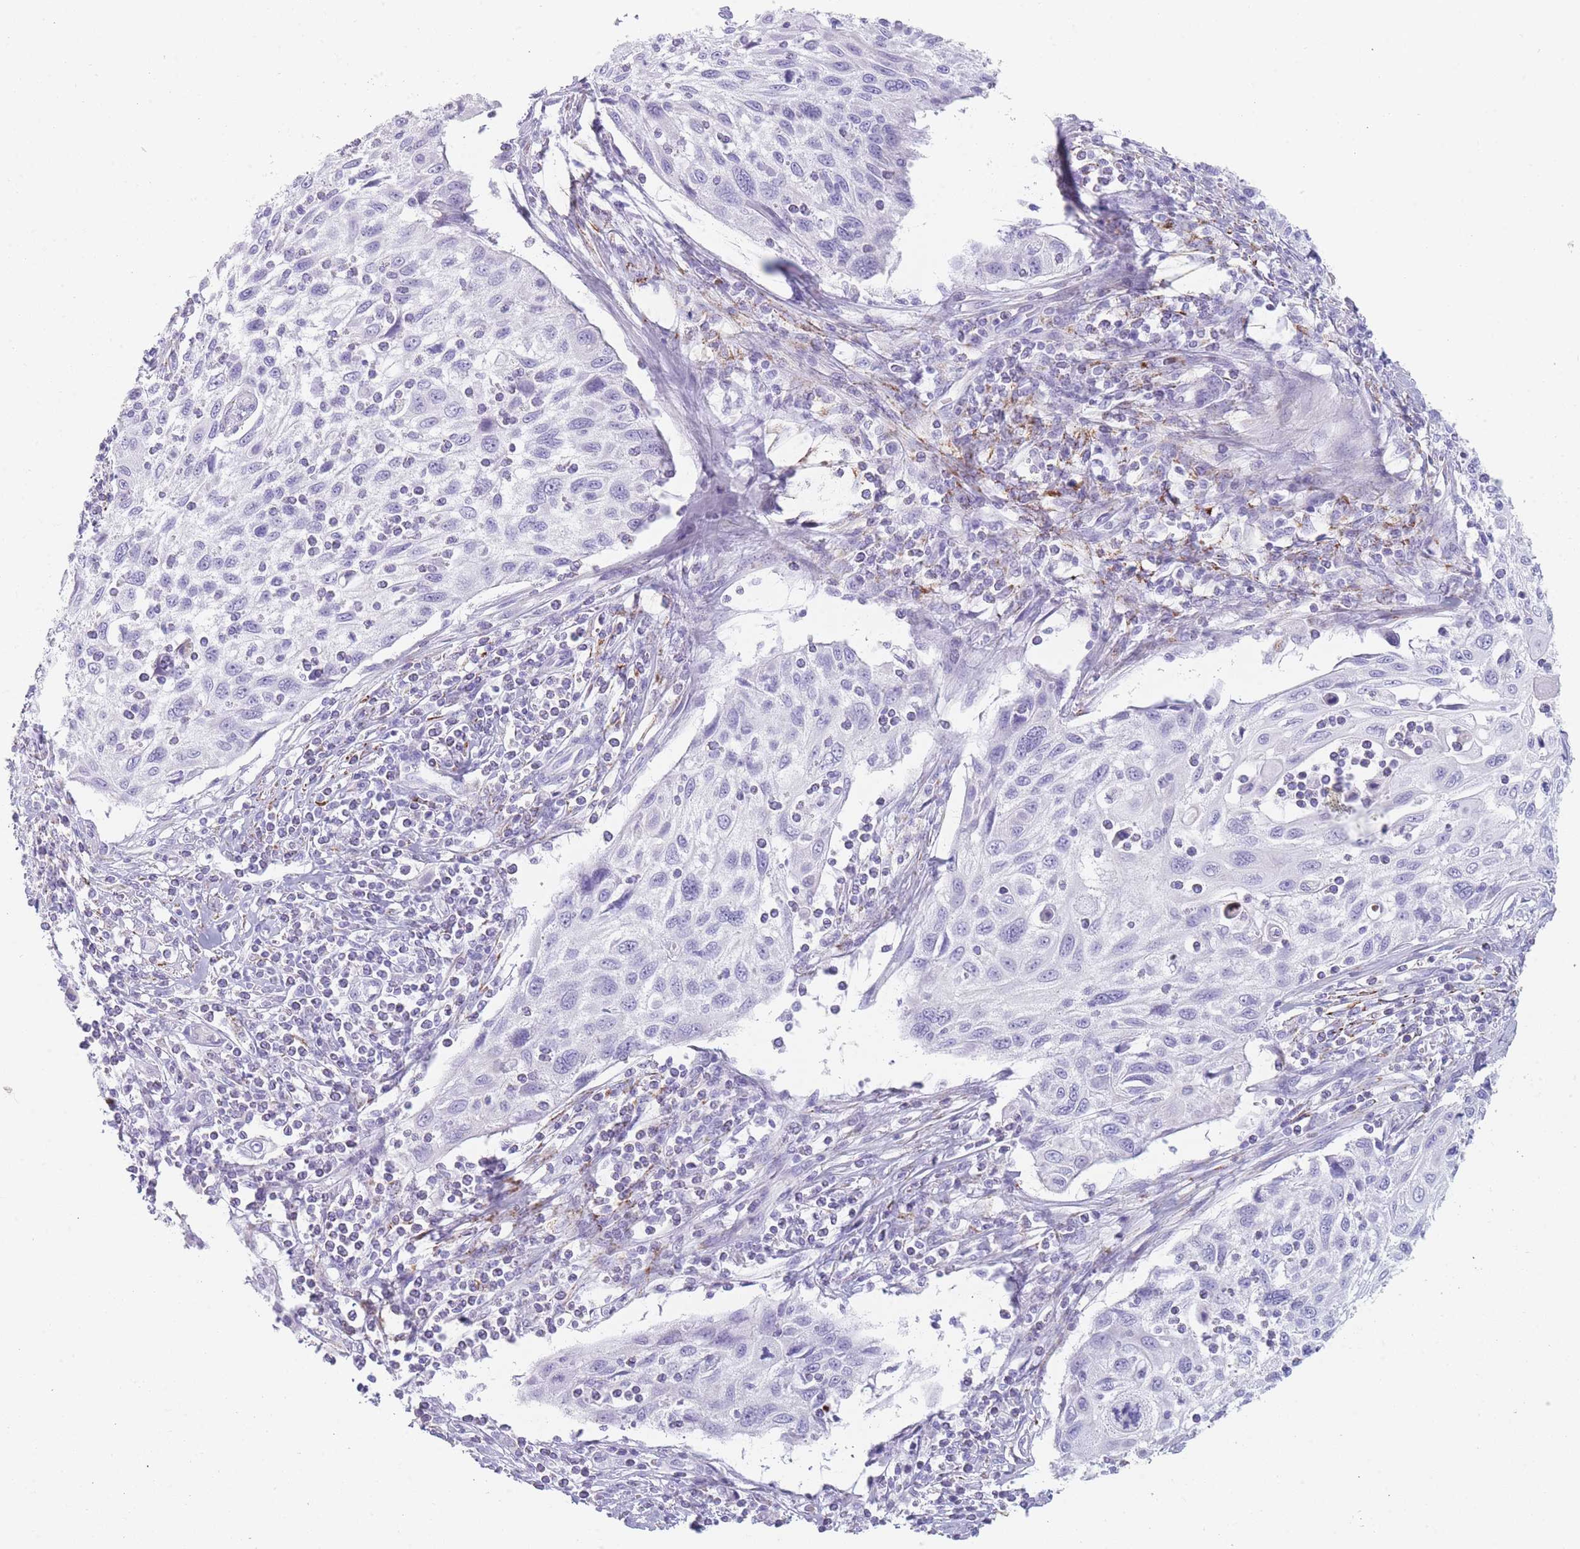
{"staining": {"intensity": "negative", "quantity": "none", "location": "none"}, "tissue": "cervical cancer", "cell_type": "Tumor cells", "image_type": "cancer", "snomed": [{"axis": "morphology", "description": "Squamous cell carcinoma, NOS"}, {"axis": "topography", "description": "Cervix"}], "caption": "There is no significant positivity in tumor cells of cervical cancer.", "gene": "GPR12", "patient": {"sex": "female", "age": 70}}